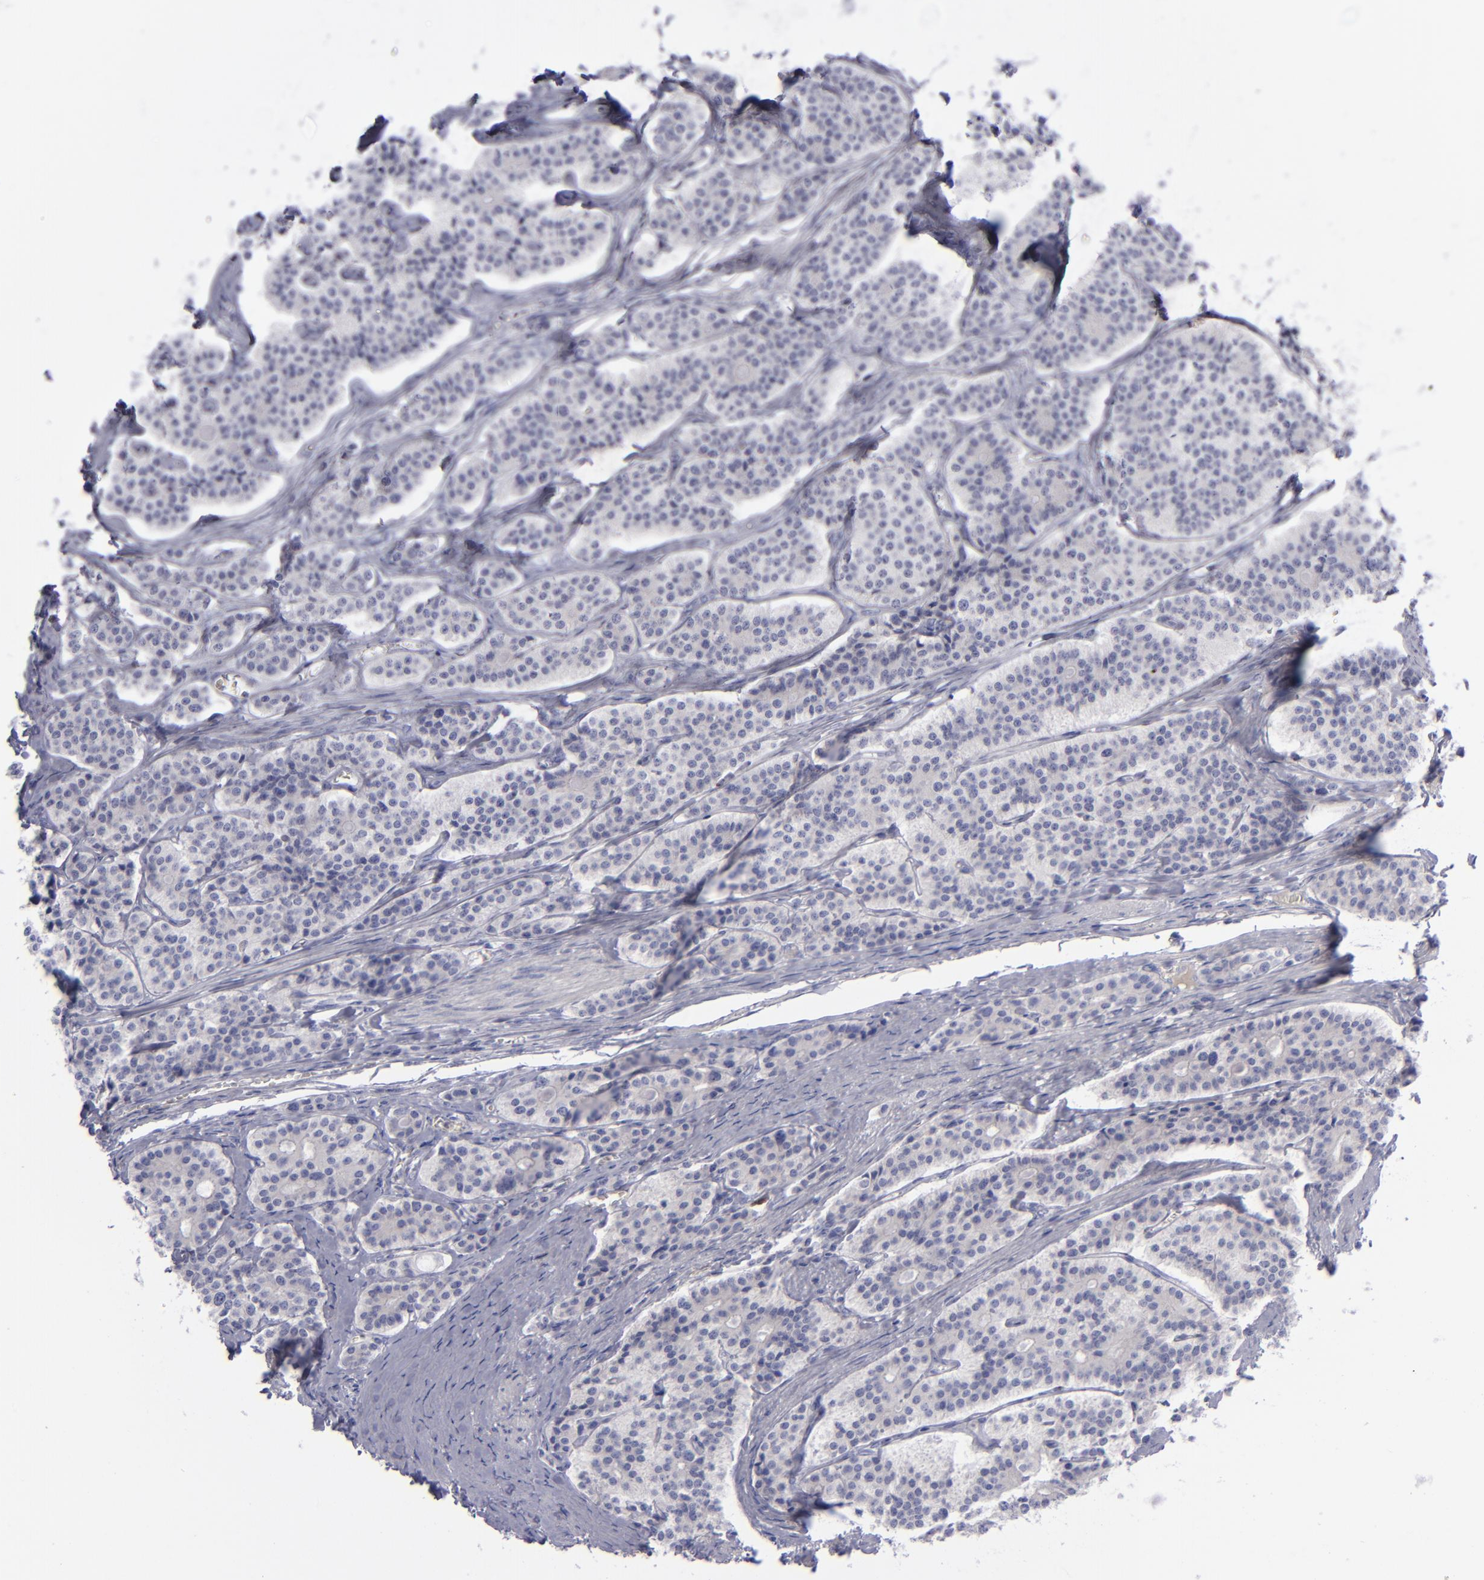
{"staining": {"intensity": "negative", "quantity": "none", "location": "none"}, "tissue": "carcinoid", "cell_type": "Tumor cells", "image_type": "cancer", "snomed": [{"axis": "morphology", "description": "Carcinoid, malignant, NOS"}, {"axis": "topography", "description": "Small intestine"}], "caption": "This is an immunohistochemistry (IHC) histopathology image of human malignant carcinoid. There is no staining in tumor cells.", "gene": "AURKA", "patient": {"sex": "male", "age": 63}}